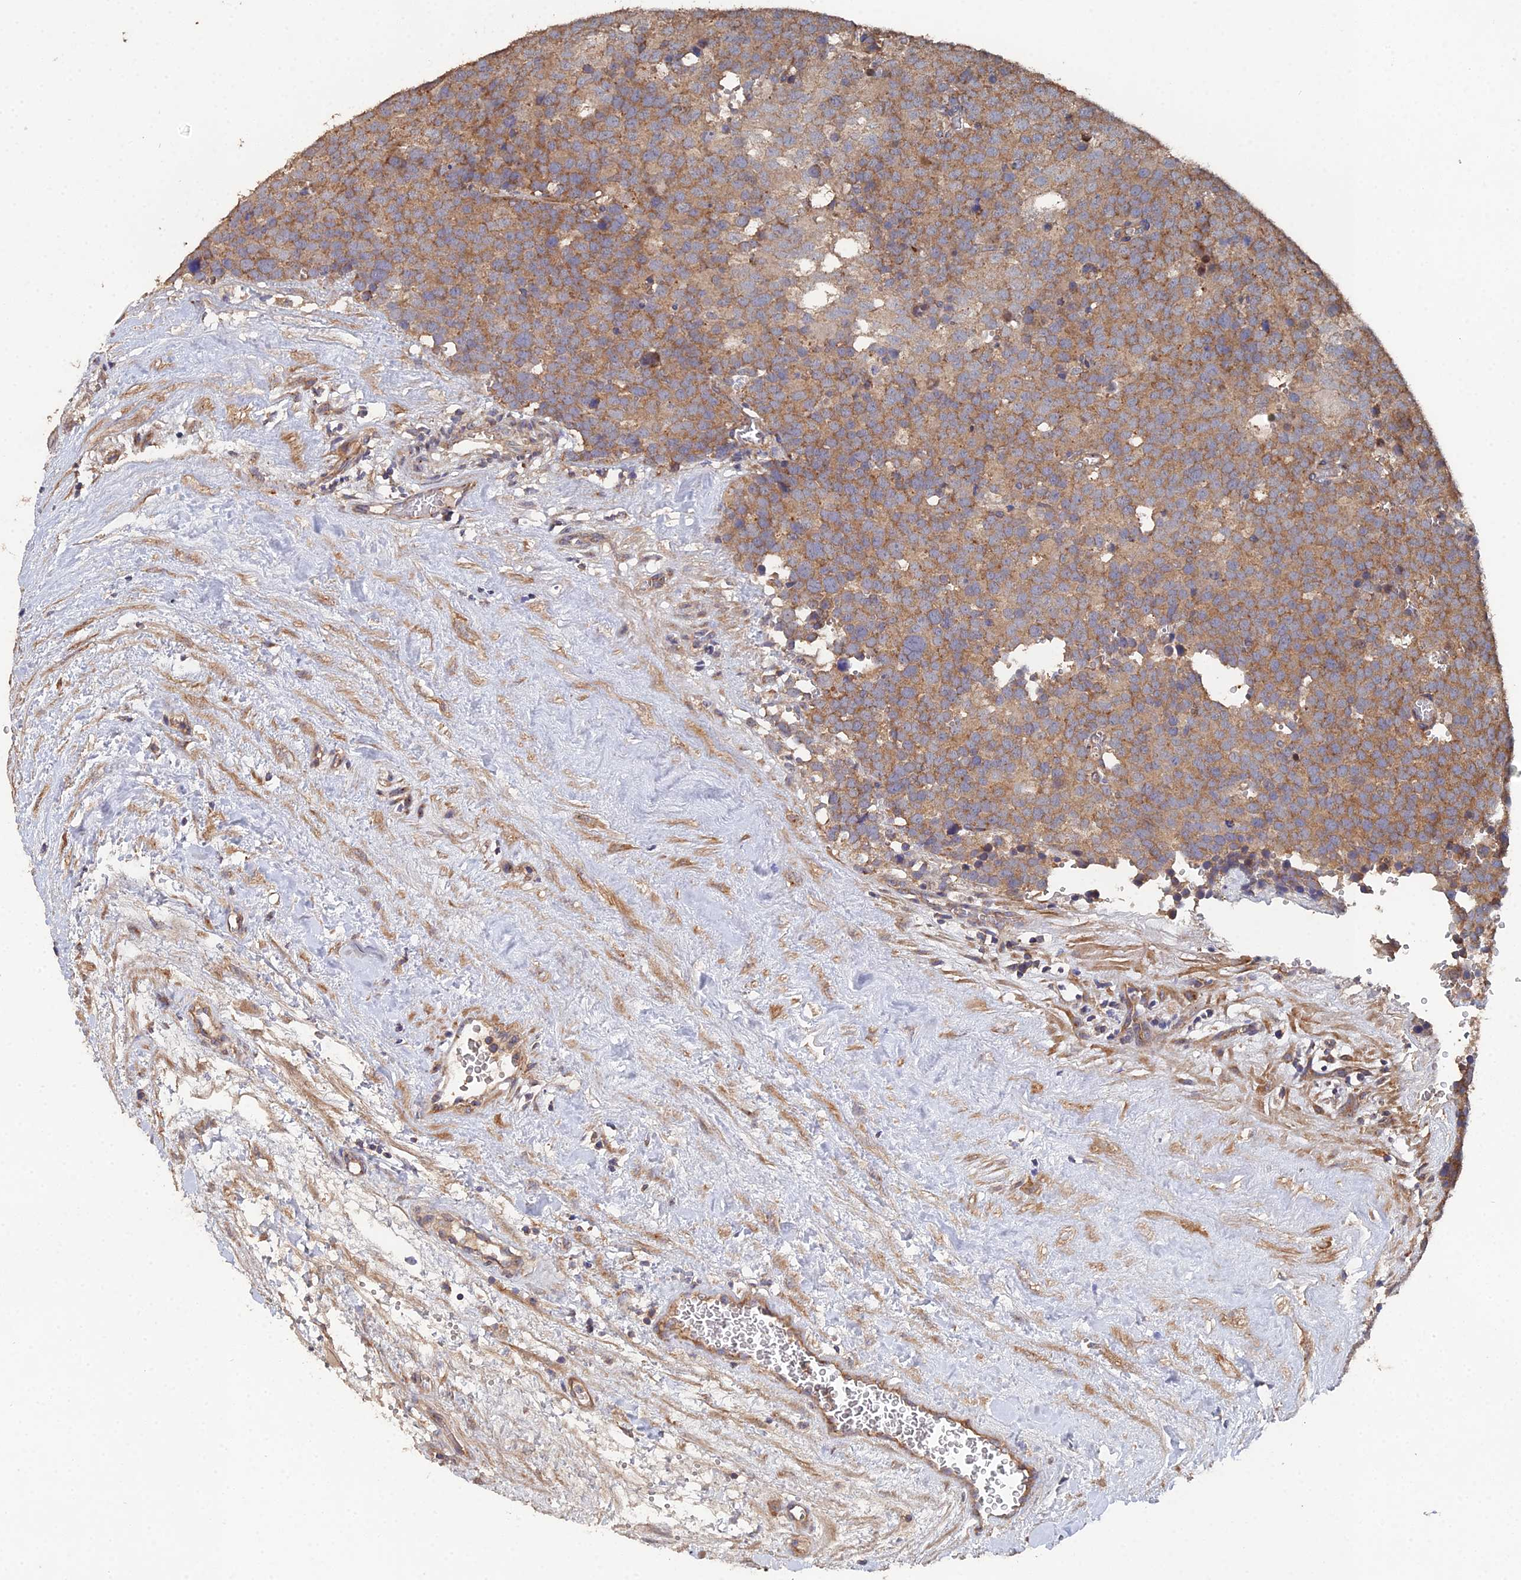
{"staining": {"intensity": "moderate", "quantity": ">75%", "location": "cytoplasmic/membranous"}, "tissue": "testis cancer", "cell_type": "Tumor cells", "image_type": "cancer", "snomed": [{"axis": "morphology", "description": "Seminoma, NOS"}, {"axis": "topography", "description": "Testis"}], "caption": "Immunohistochemical staining of human testis cancer shows moderate cytoplasmic/membranous protein positivity in about >75% of tumor cells. (DAB (3,3'-diaminobenzidine) IHC with brightfield microscopy, high magnification).", "gene": "SPANXN4", "patient": {"sex": "male", "age": 71}}